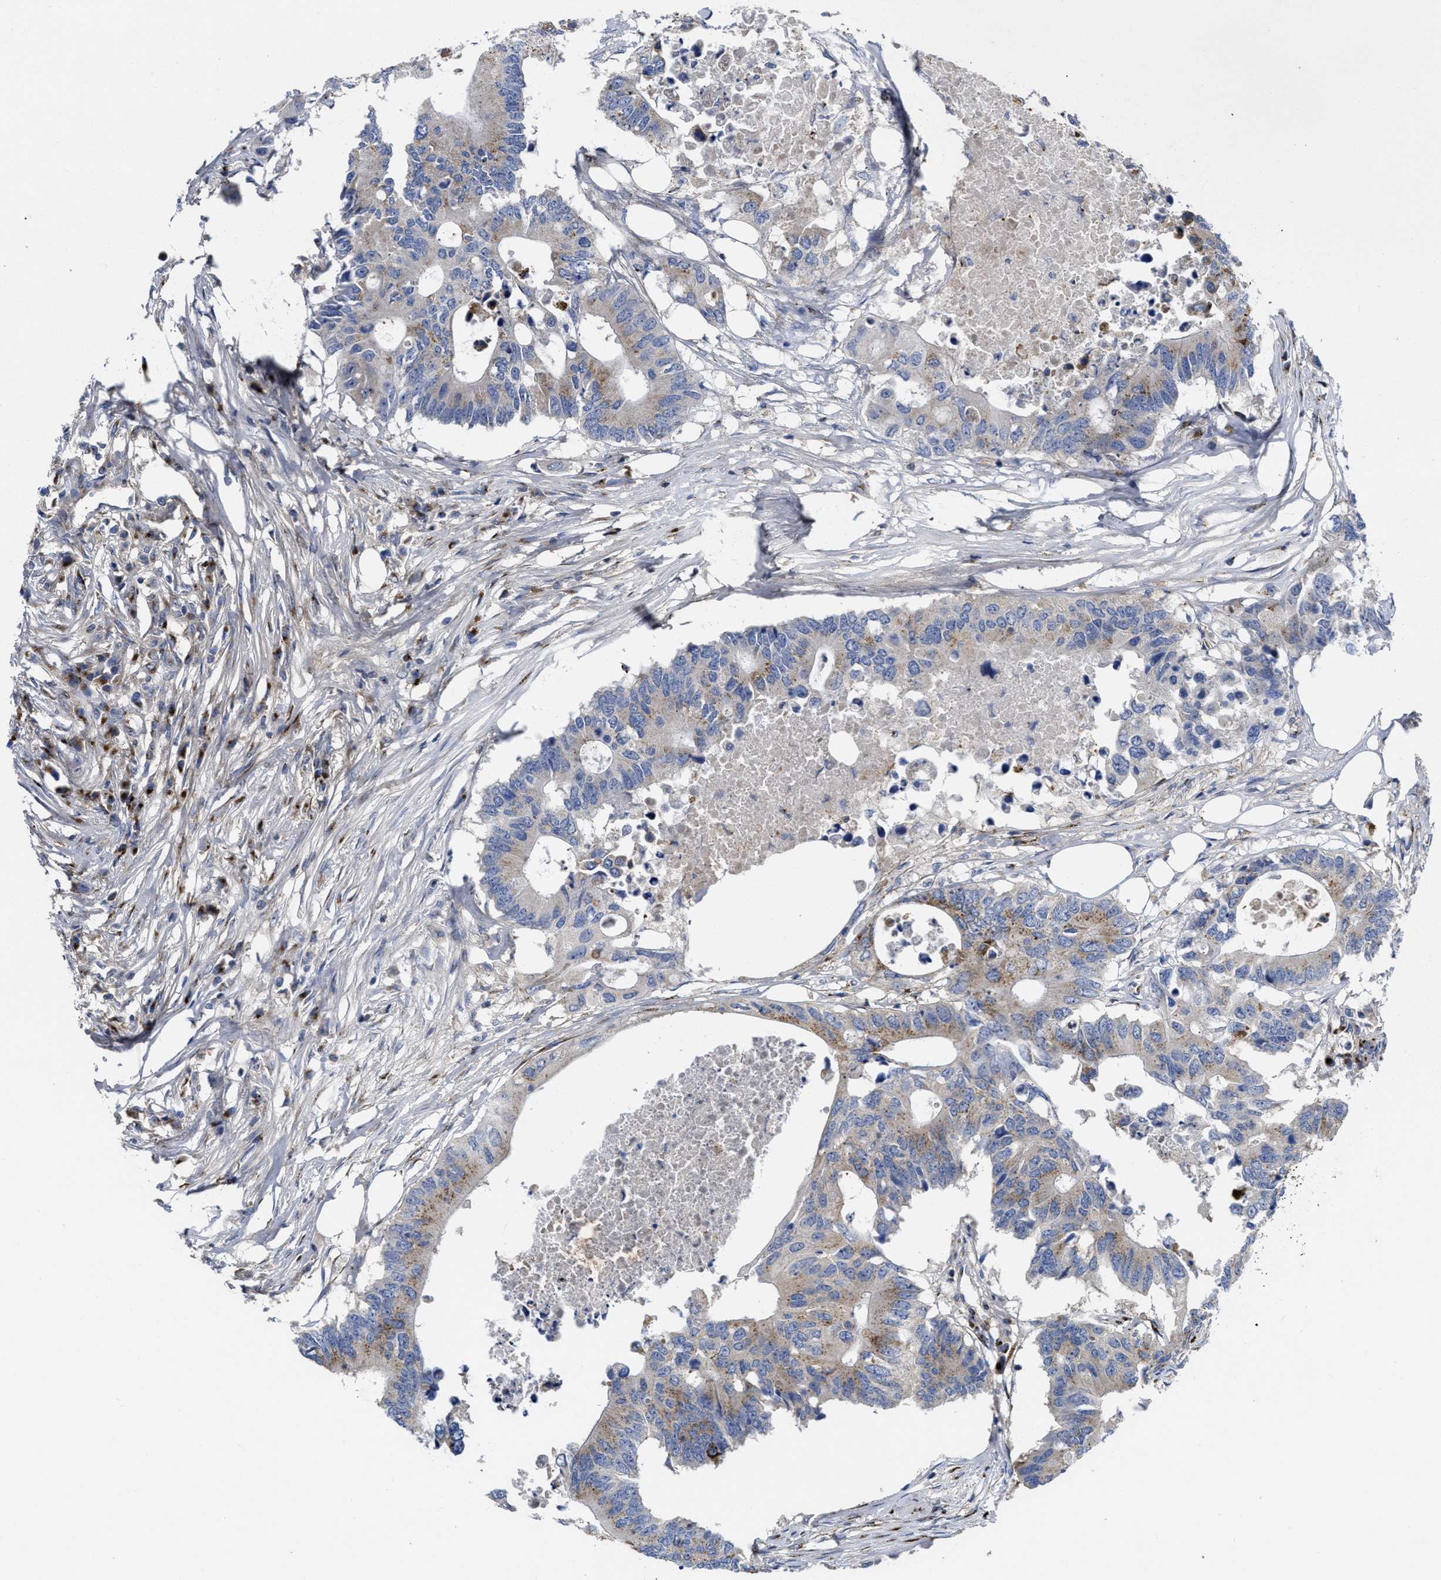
{"staining": {"intensity": "weak", "quantity": ">75%", "location": "cytoplasmic/membranous"}, "tissue": "colorectal cancer", "cell_type": "Tumor cells", "image_type": "cancer", "snomed": [{"axis": "morphology", "description": "Adenocarcinoma, NOS"}, {"axis": "topography", "description": "Colon"}], "caption": "Protein staining of colorectal adenocarcinoma tissue demonstrates weak cytoplasmic/membranous expression in about >75% of tumor cells.", "gene": "ZNF70", "patient": {"sex": "male", "age": 71}}